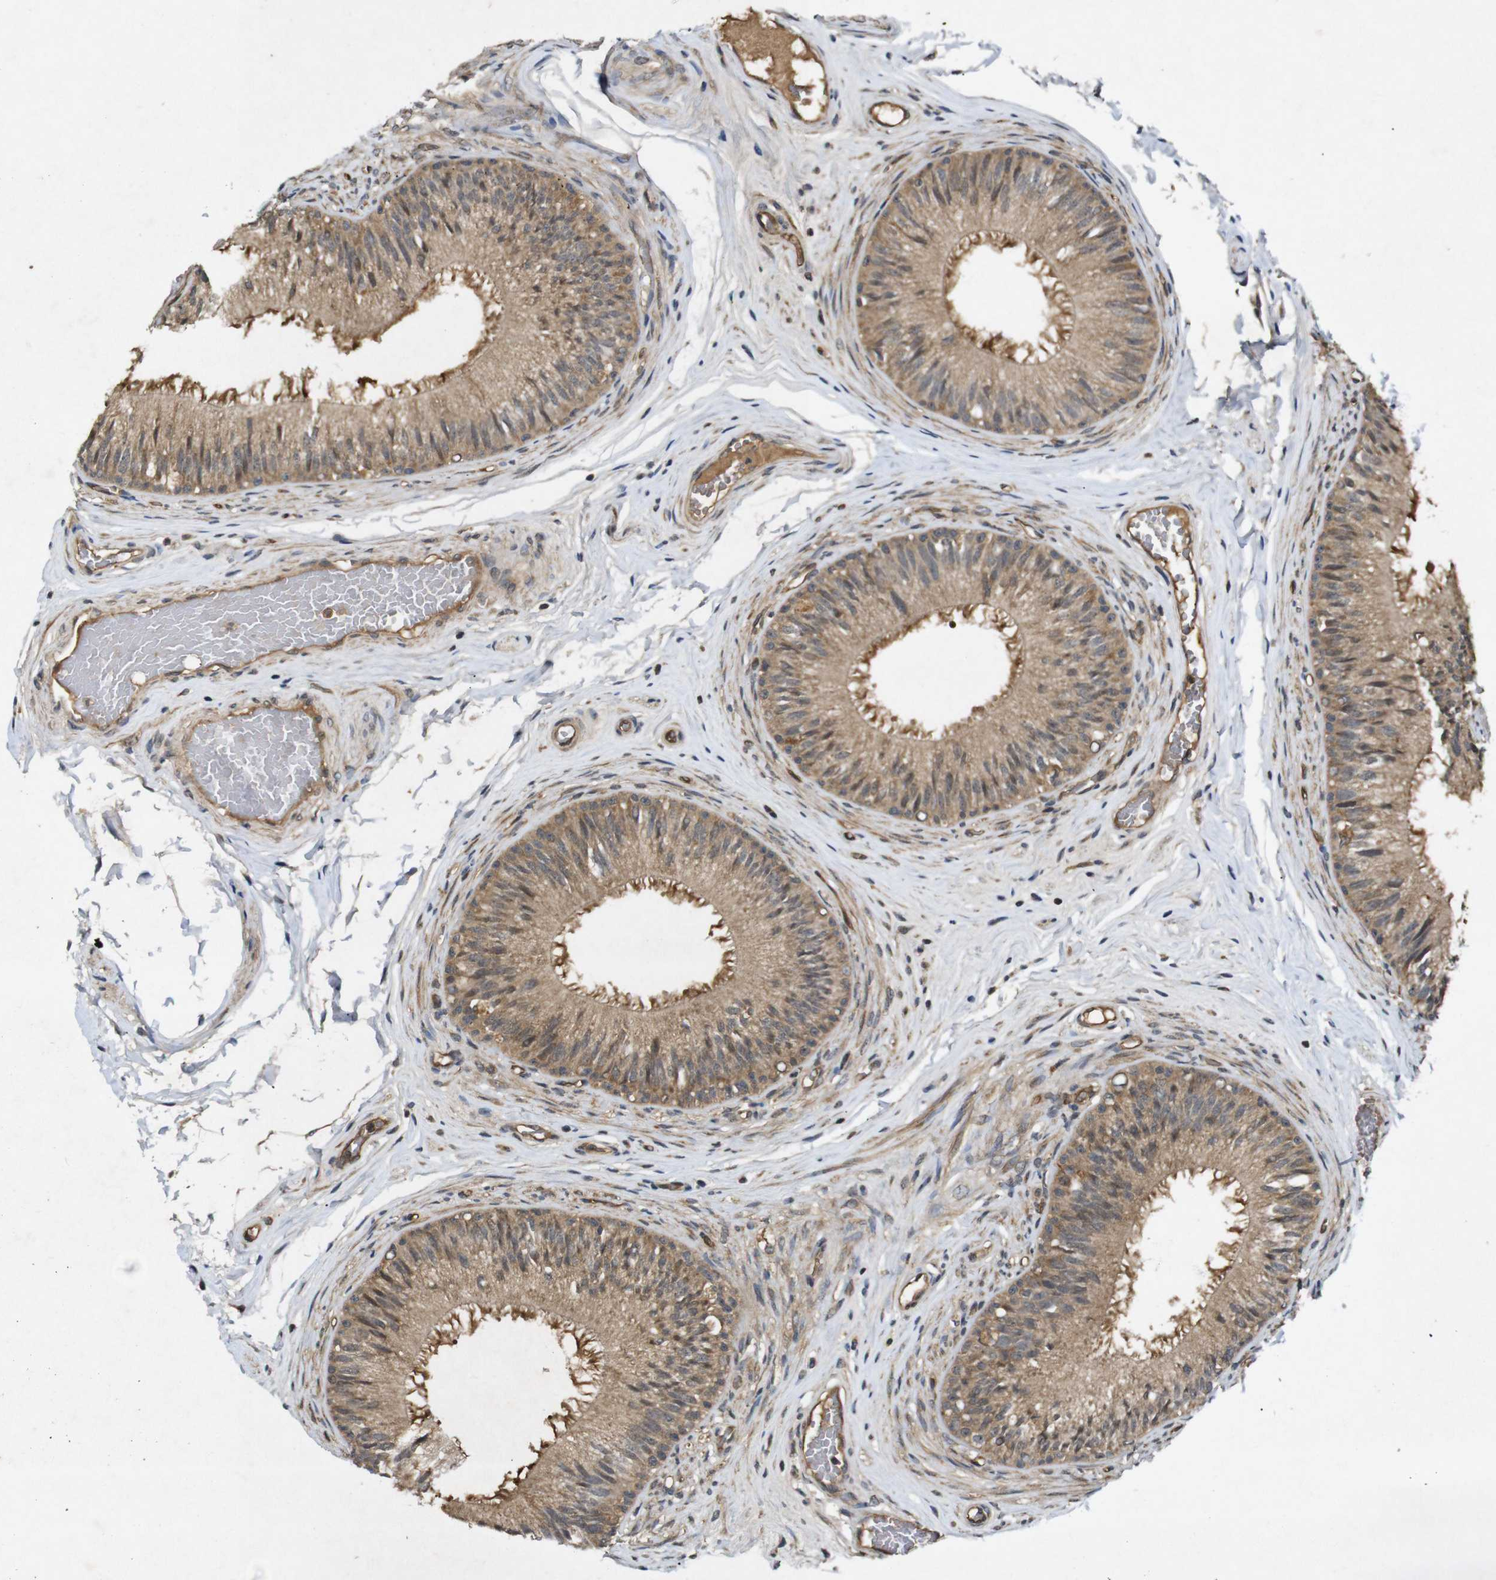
{"staining": {"intensity": "moderate", "quantity": ">75%", "location": "cytoplasmic/membranous,nuclear"}, "tissue": "epididymis", "cell_type": "Glandular cells", "image_type": "normal", "snomed": [{"axis": "morphology", "description": "Normal tissue, NOS"}, {"axis": "topography", "description": "Testis"}, {"axis": "topography", "description": "Epididymis"}], "caption": "Human epididymis stained for a protein (brown) exhibits moderate cytoplasmic/membranous,nuclear positive positivity in approximately >75% of glandular cells.", "gene": "RIPK1", "patient": {"sex": "male", "age": 36}}